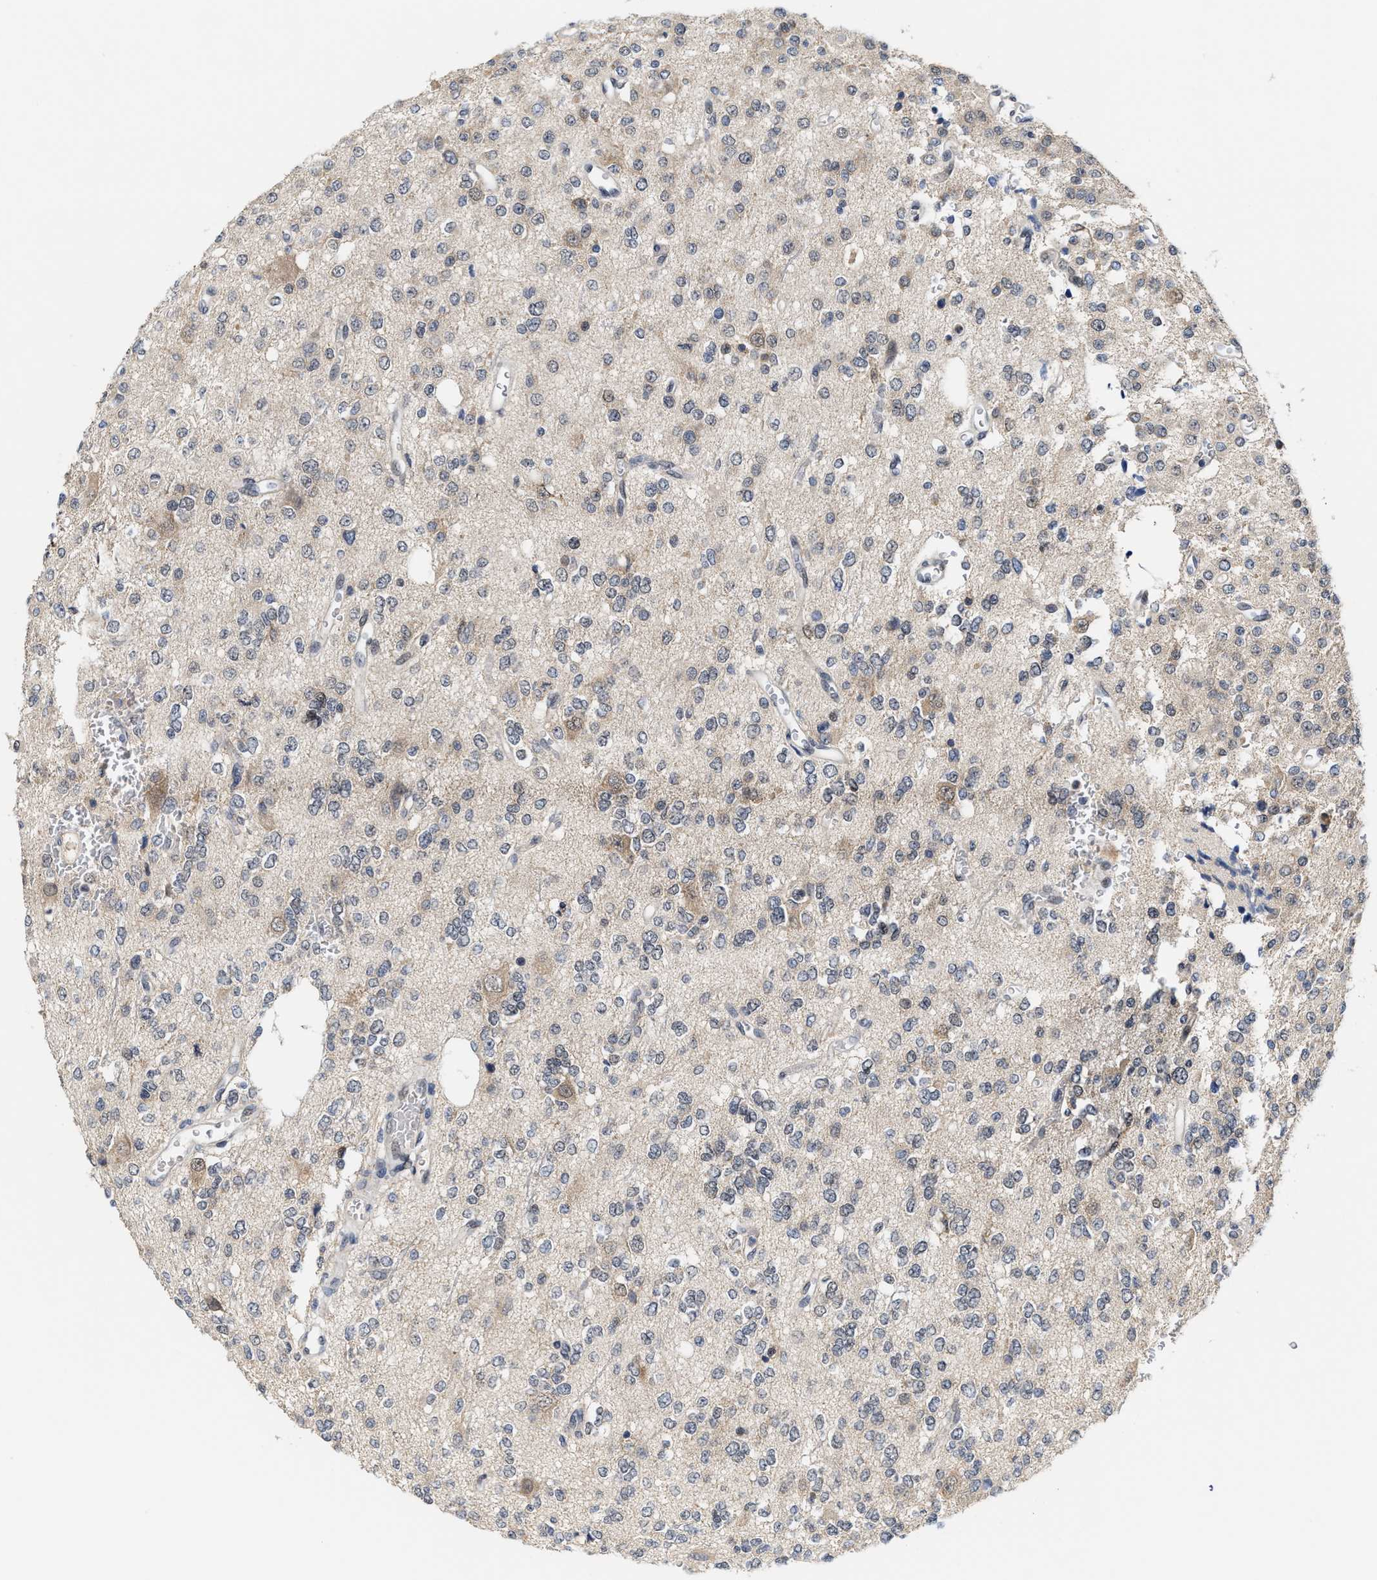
{"staining": {"intensity": "negative", "quantity": "none", "location": "none"}, "tissue": "glioma", "cell_type": "Tumor cells", "image_type": "cancer", "snomed": [{"axis": "morphology", "description": "Glioma, malignant, Low grade"}, {"axis": "topography", "description": "Brain"}], "caption": "Immunohistochemical staining of human glioma exhibits no significant staining in tumor cells.", "gene": "TCF4", "patient": {"sex": "male", "age": 38}}